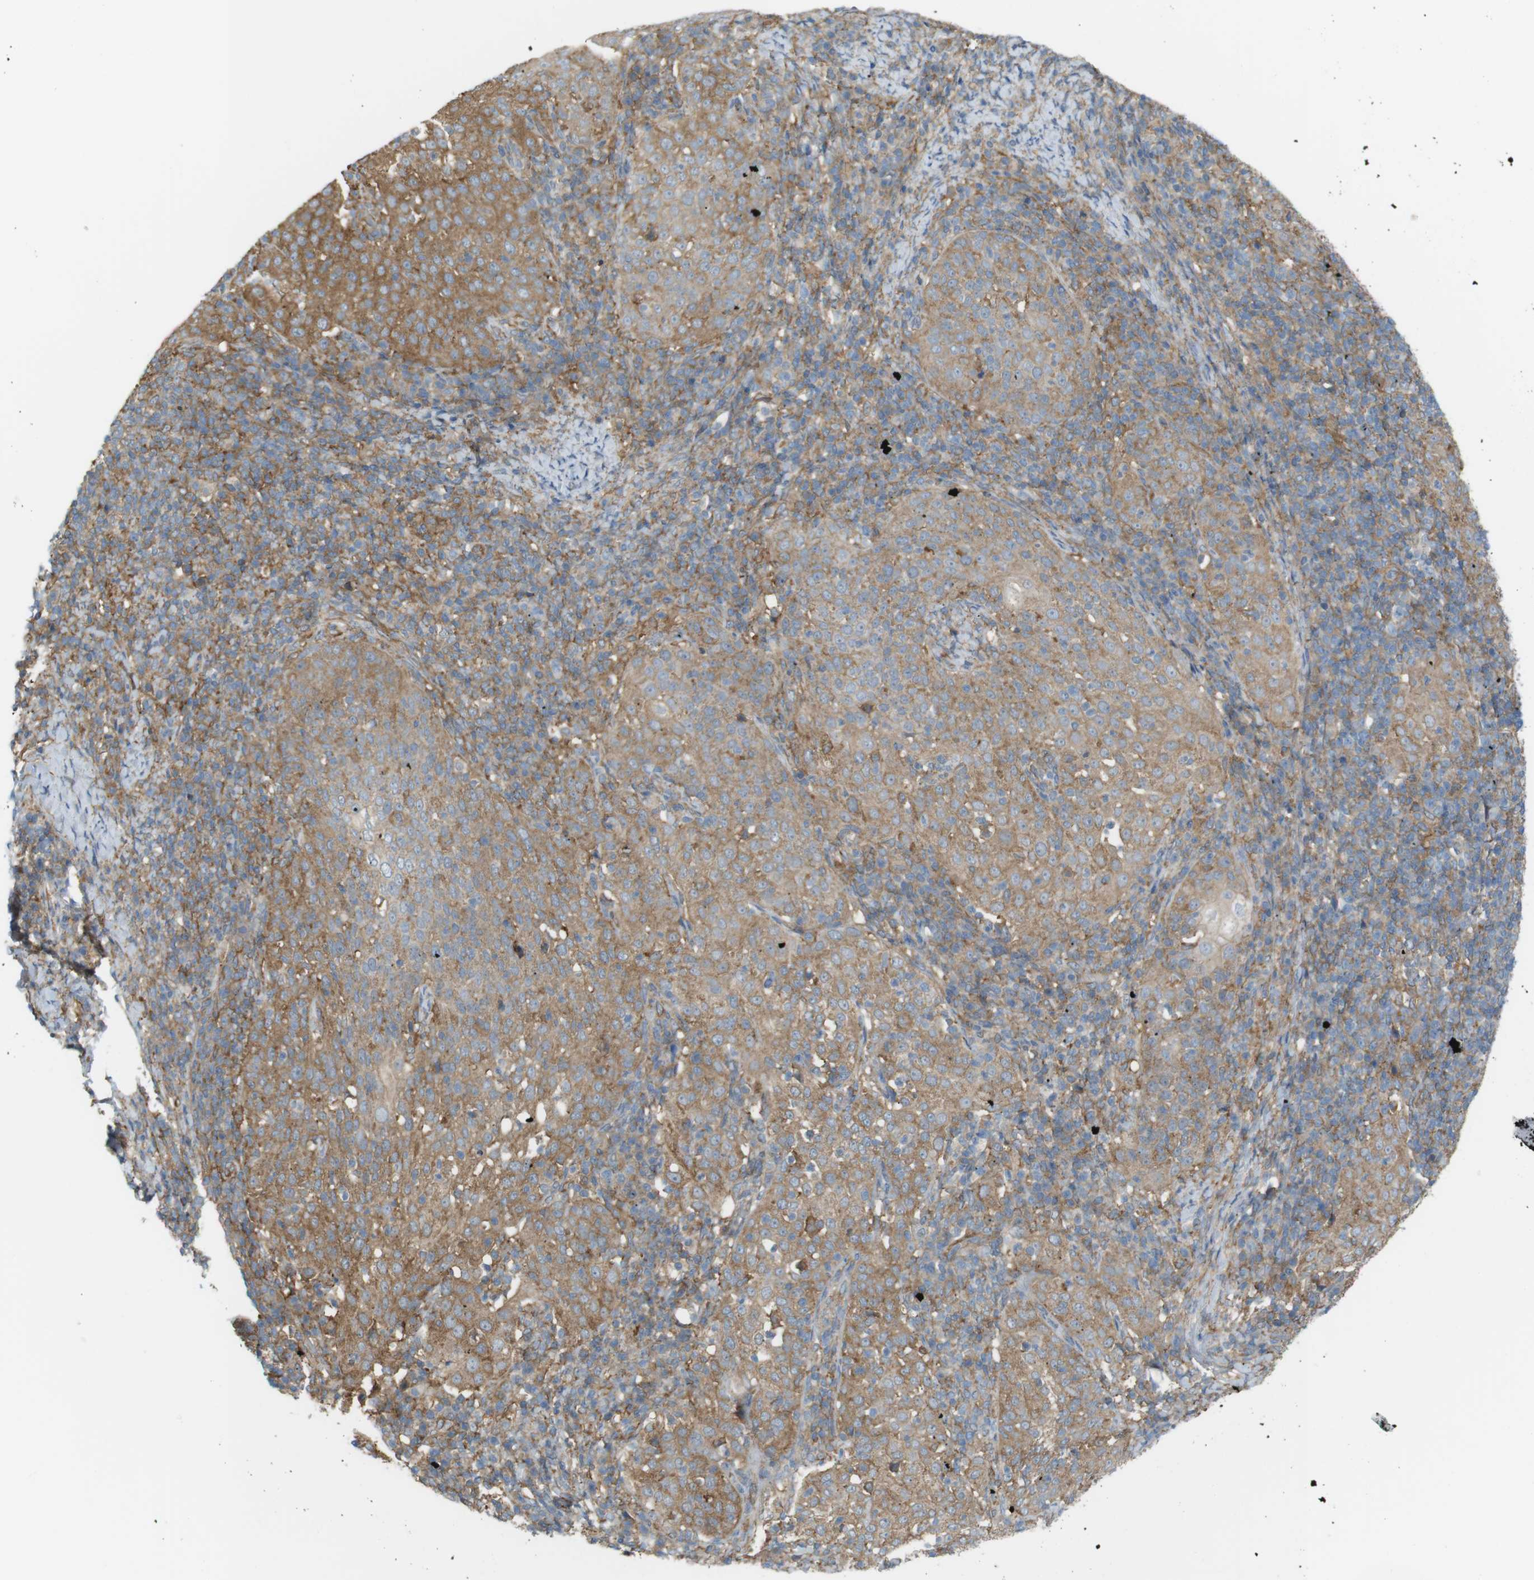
{"staining": {"intensity": "moderate", "quantity": ">75%", "location": "cytoplasmic/membranous"}, "tissue": "cervical cancer", "cell_type": "Tumor cells", "image_type": "cancer", "snomed": [{"axis": "morphology", "description": "Squamous cell carcinoma, NOS"}, {"axis": "topography", "description": "Cervix"}], "caption": "The immunohistochemical stain highlights moderate cytoplasmic/membranous expression in tumor cells of squamous cell carcinoma (cervical) tissue.", "gene": "PEPD", "patient": {"sex": "female", "age": 51}}